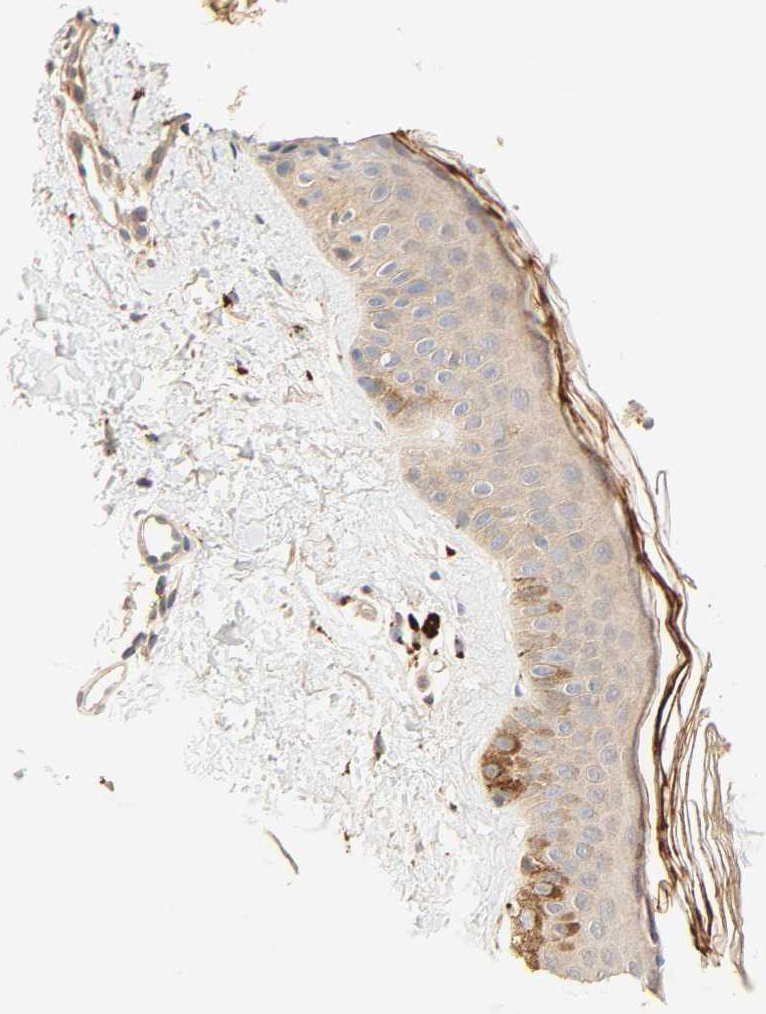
{"staining": {"intensity": "weak", "quantity": ">75%", "location": "cytoplasmic/membranous"}, "tissue": "skin", "cell_type": "Fibroblasts", "image_type": "normal", "snomed": [{"axis": "morphology", "description": "Normal tissue, NOS"}, {"axis": "topography", "description": "Skin"}], "caption": "DAB immunohistochemical staining of unremarkable skin reveals weak cytoplasmic/membranous protein expression in approximately >75% of fibroblasts. (DAB = brown stain, brightfield microscopy at high magnification).", "gene": "MAPK6", "patient": {"sex": "female", "age": 56}}